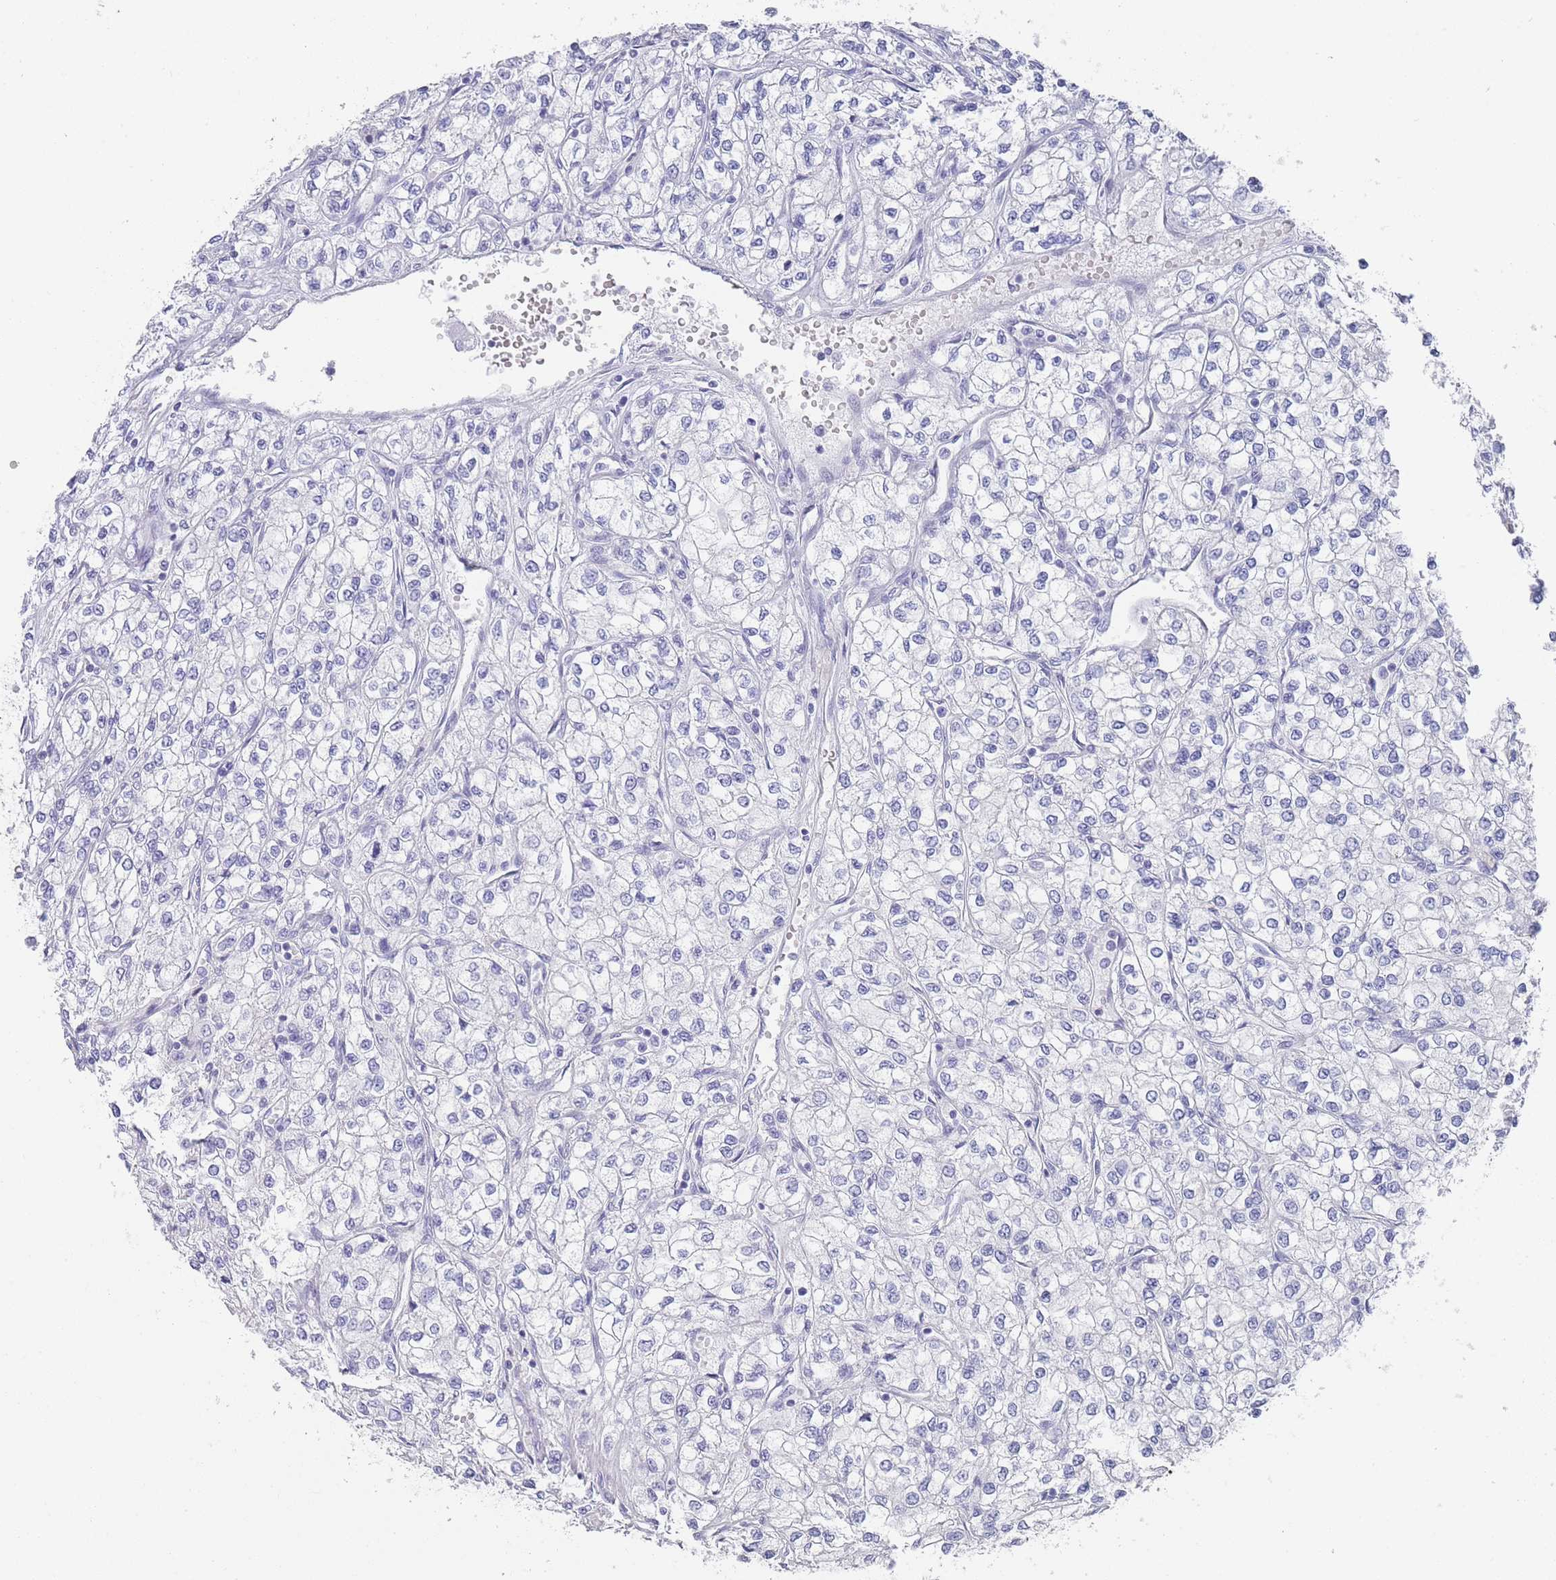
{"staining": {"intensity": "negative", "quantity": "none", "location": "none"}, "tissue": "renal cancer", "cell_type": "Tumor cells", "image_type": "cancer", "snomed": [{"axis": "morphology", "description": "Adenocarcinoma, NOS"}, {"axis": "topography", "description": "Kidney"}], "caption": "This is an immunohistochemistry (IHC) image of renal cancer. There is no expression in tumor cells.", "gene": "RAB2B", "patient": {"sex": "male", "age": 80}}